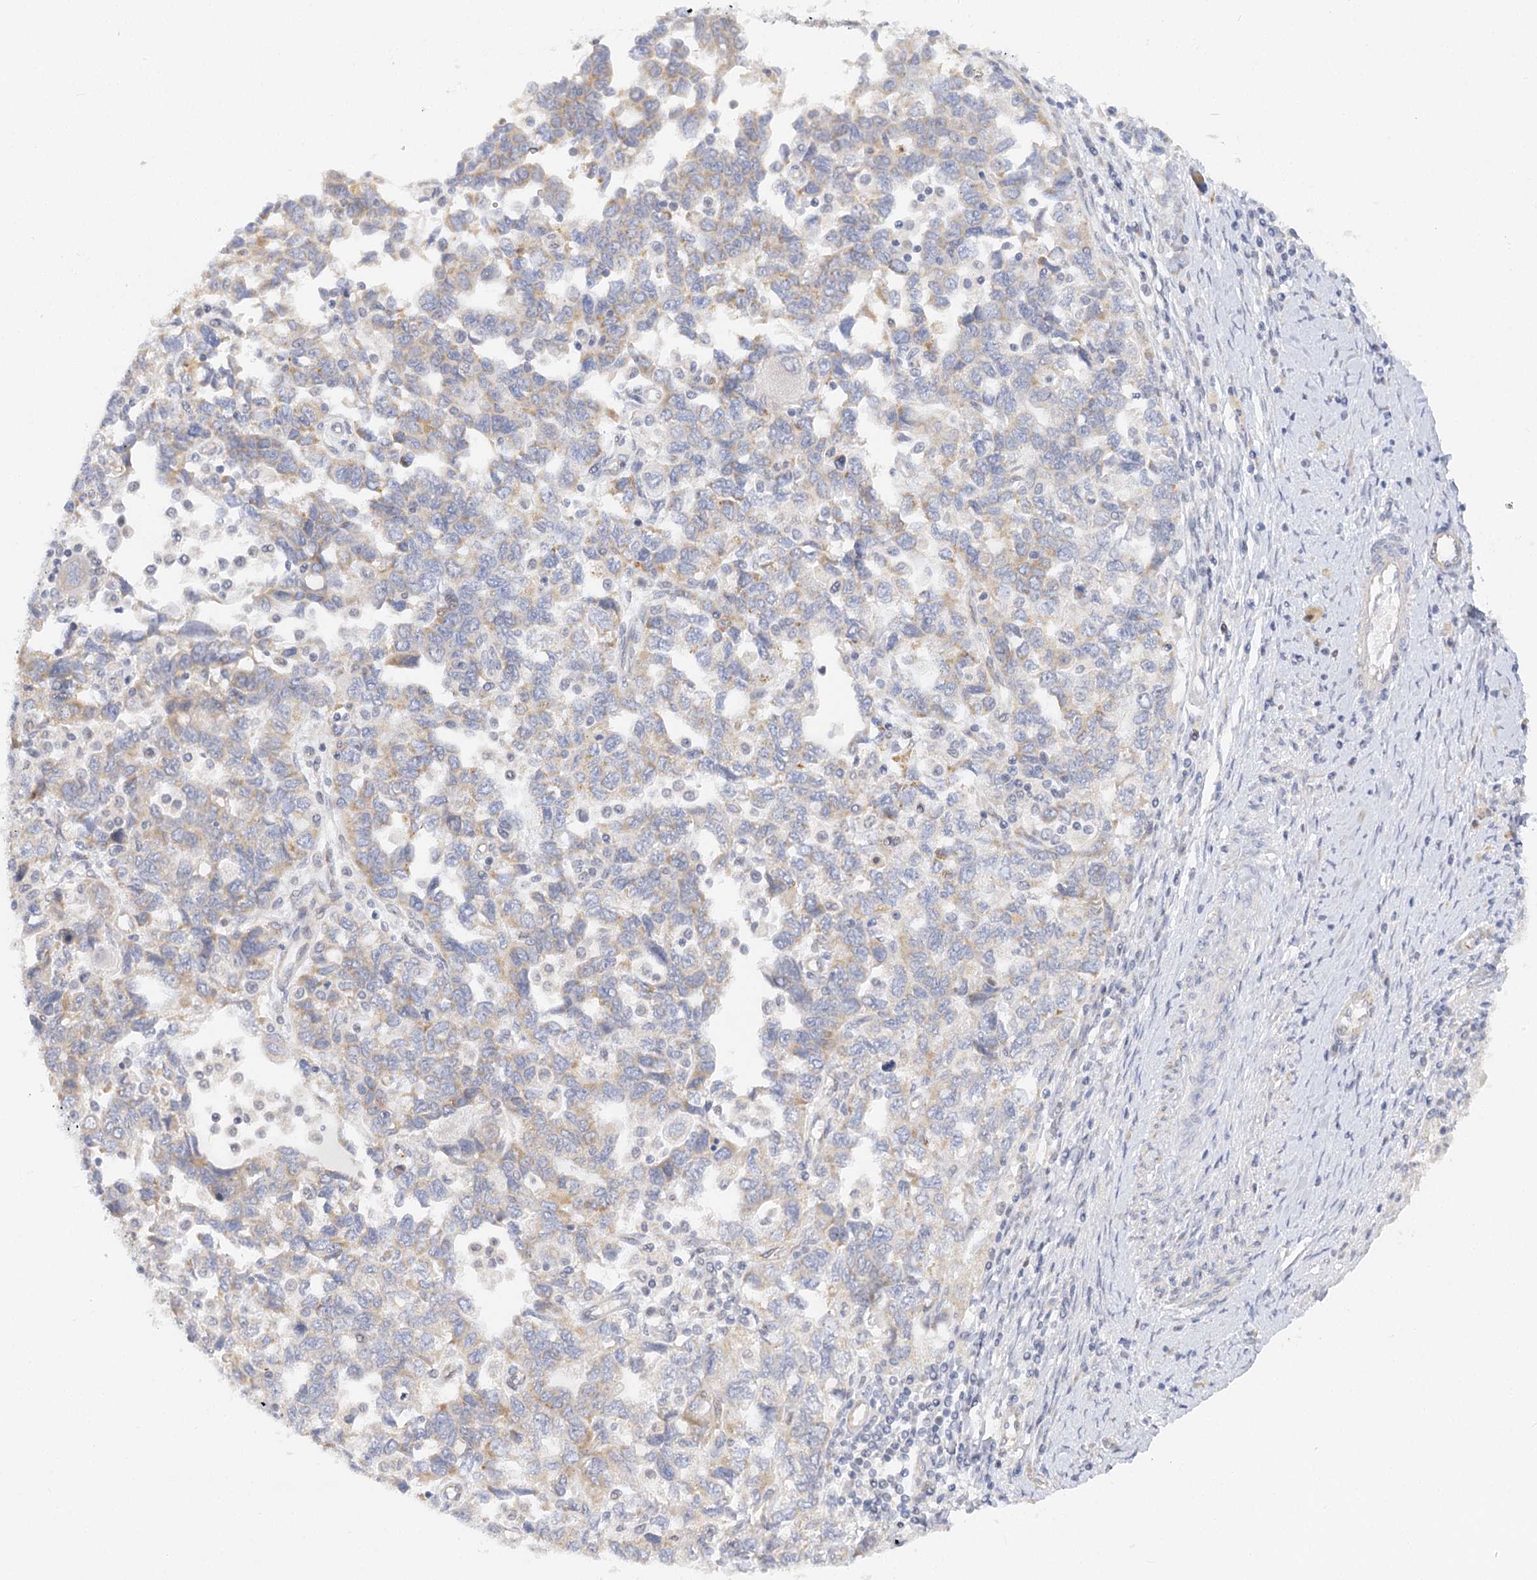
{"staining": {"intensity": "weak", "quantity": "25%-75%", "location": "cytoplasmic/membranous"}, "tissue": "ovarian cancer", "cell_type": "Tumor cells", "image_type": "cancer", "snomed": [{"axis": "morphology", "description": "Carcinoma, NOS"}, {"axis": "morphology", "description": "Cystadenocarcinoma, serous, NOS"}, {"axis": "topography", "description": "Ovary"}], "caption": "Immunohistochemistry micrograph of ovarian carcinoma stained for a protein (brown), which exhibits low levels of weak cytoplasmic/membranous staining in approximately 25%-75% of tumor cells.", "gene": "NELL2", "patient": {"sex": "female", "age": 69}}